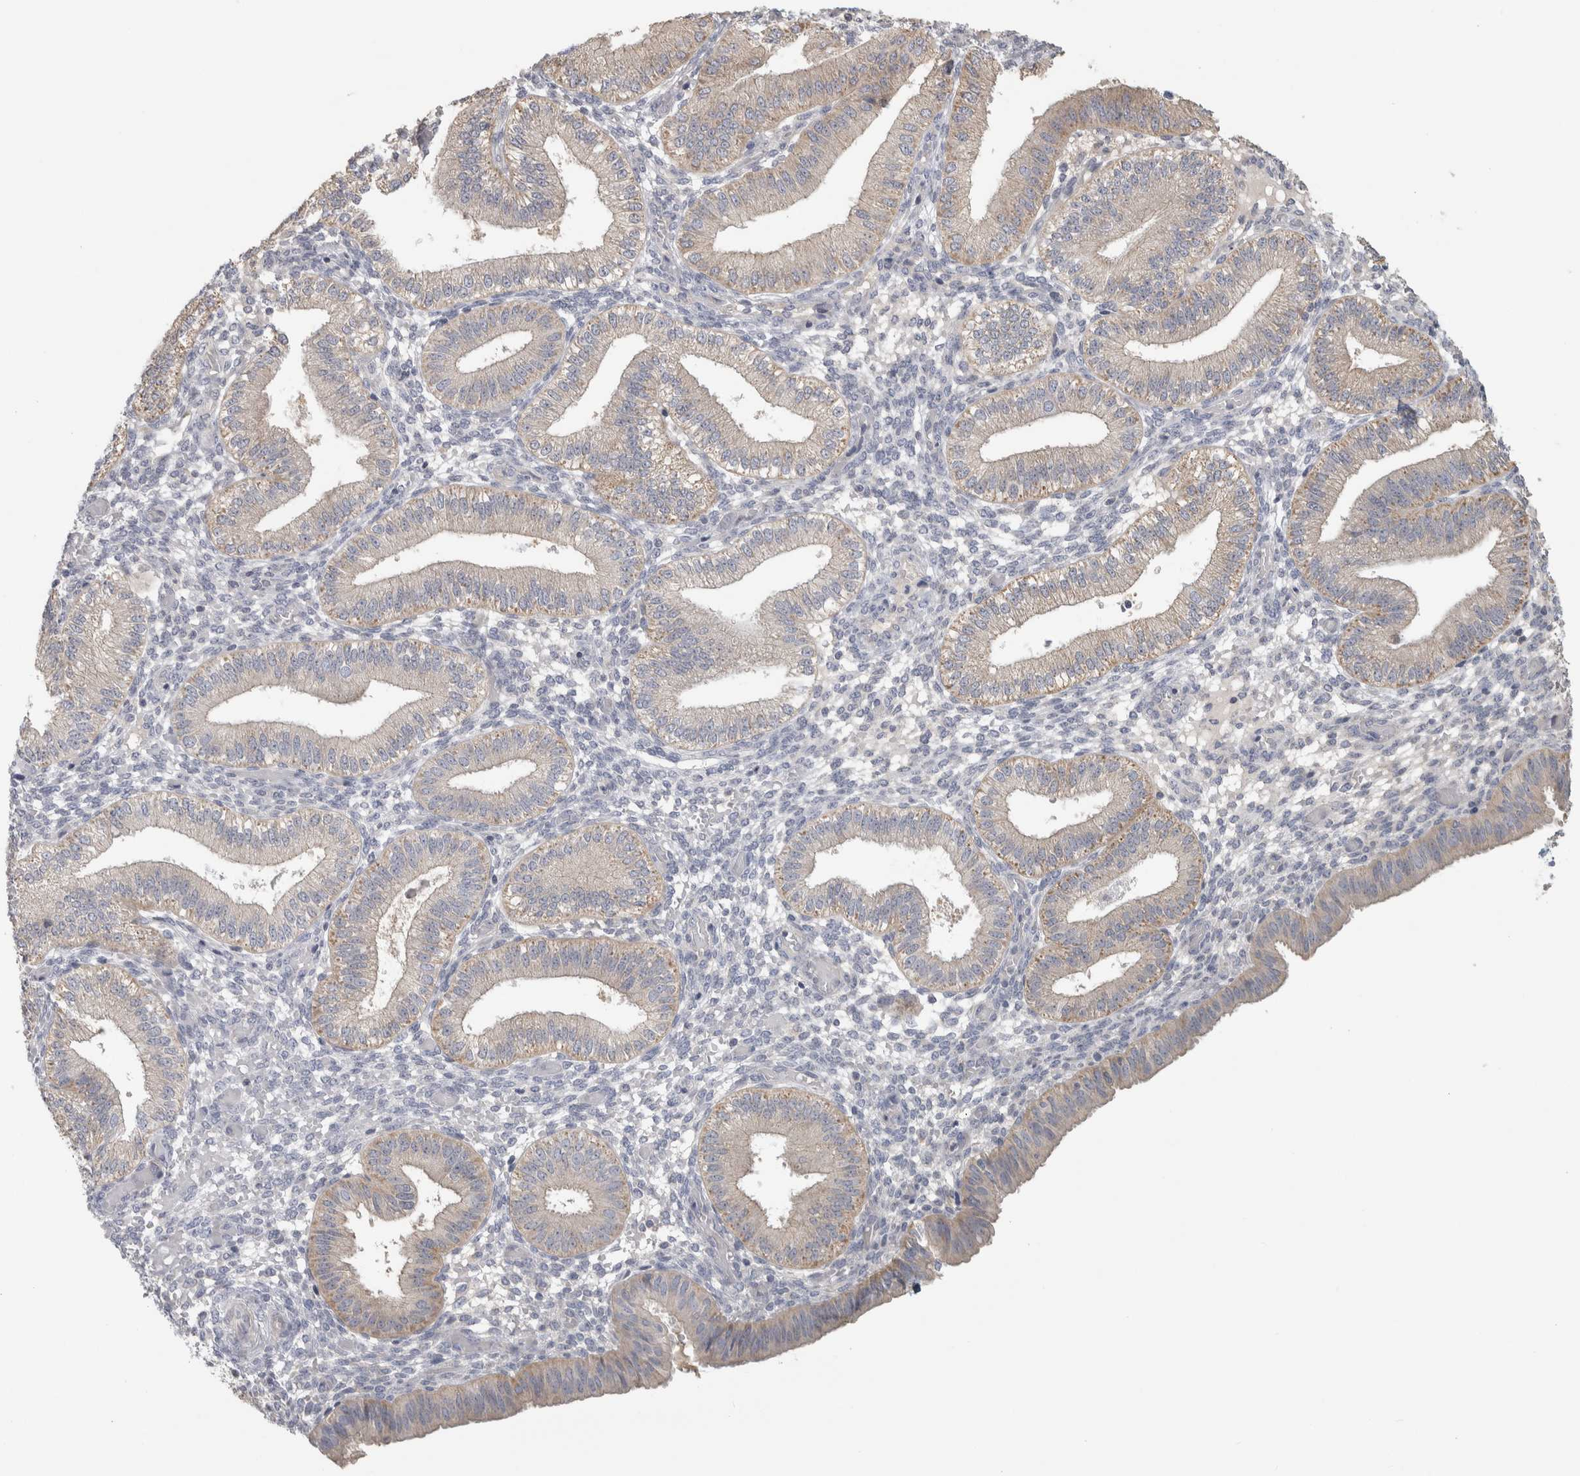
{"staining": {"intensity": "negative", "quantity": "none", "location": "none"}, "tissue": "endometrium", "cell_type": "Cells in endometrial stroma", "image_type": "normal", "snomed": [{"axis": "morphology", "description": "Normal tissue, NOS"}, {"axis": "topography", "description": "Endometrium"}], "caption": "IHC image of normal human endometrium stained for a protein (brown), which demonstrates no expression in cells in endometrial stroma.", "gene": "DCXR", "patient": {"sex": "female", "age": 39}}